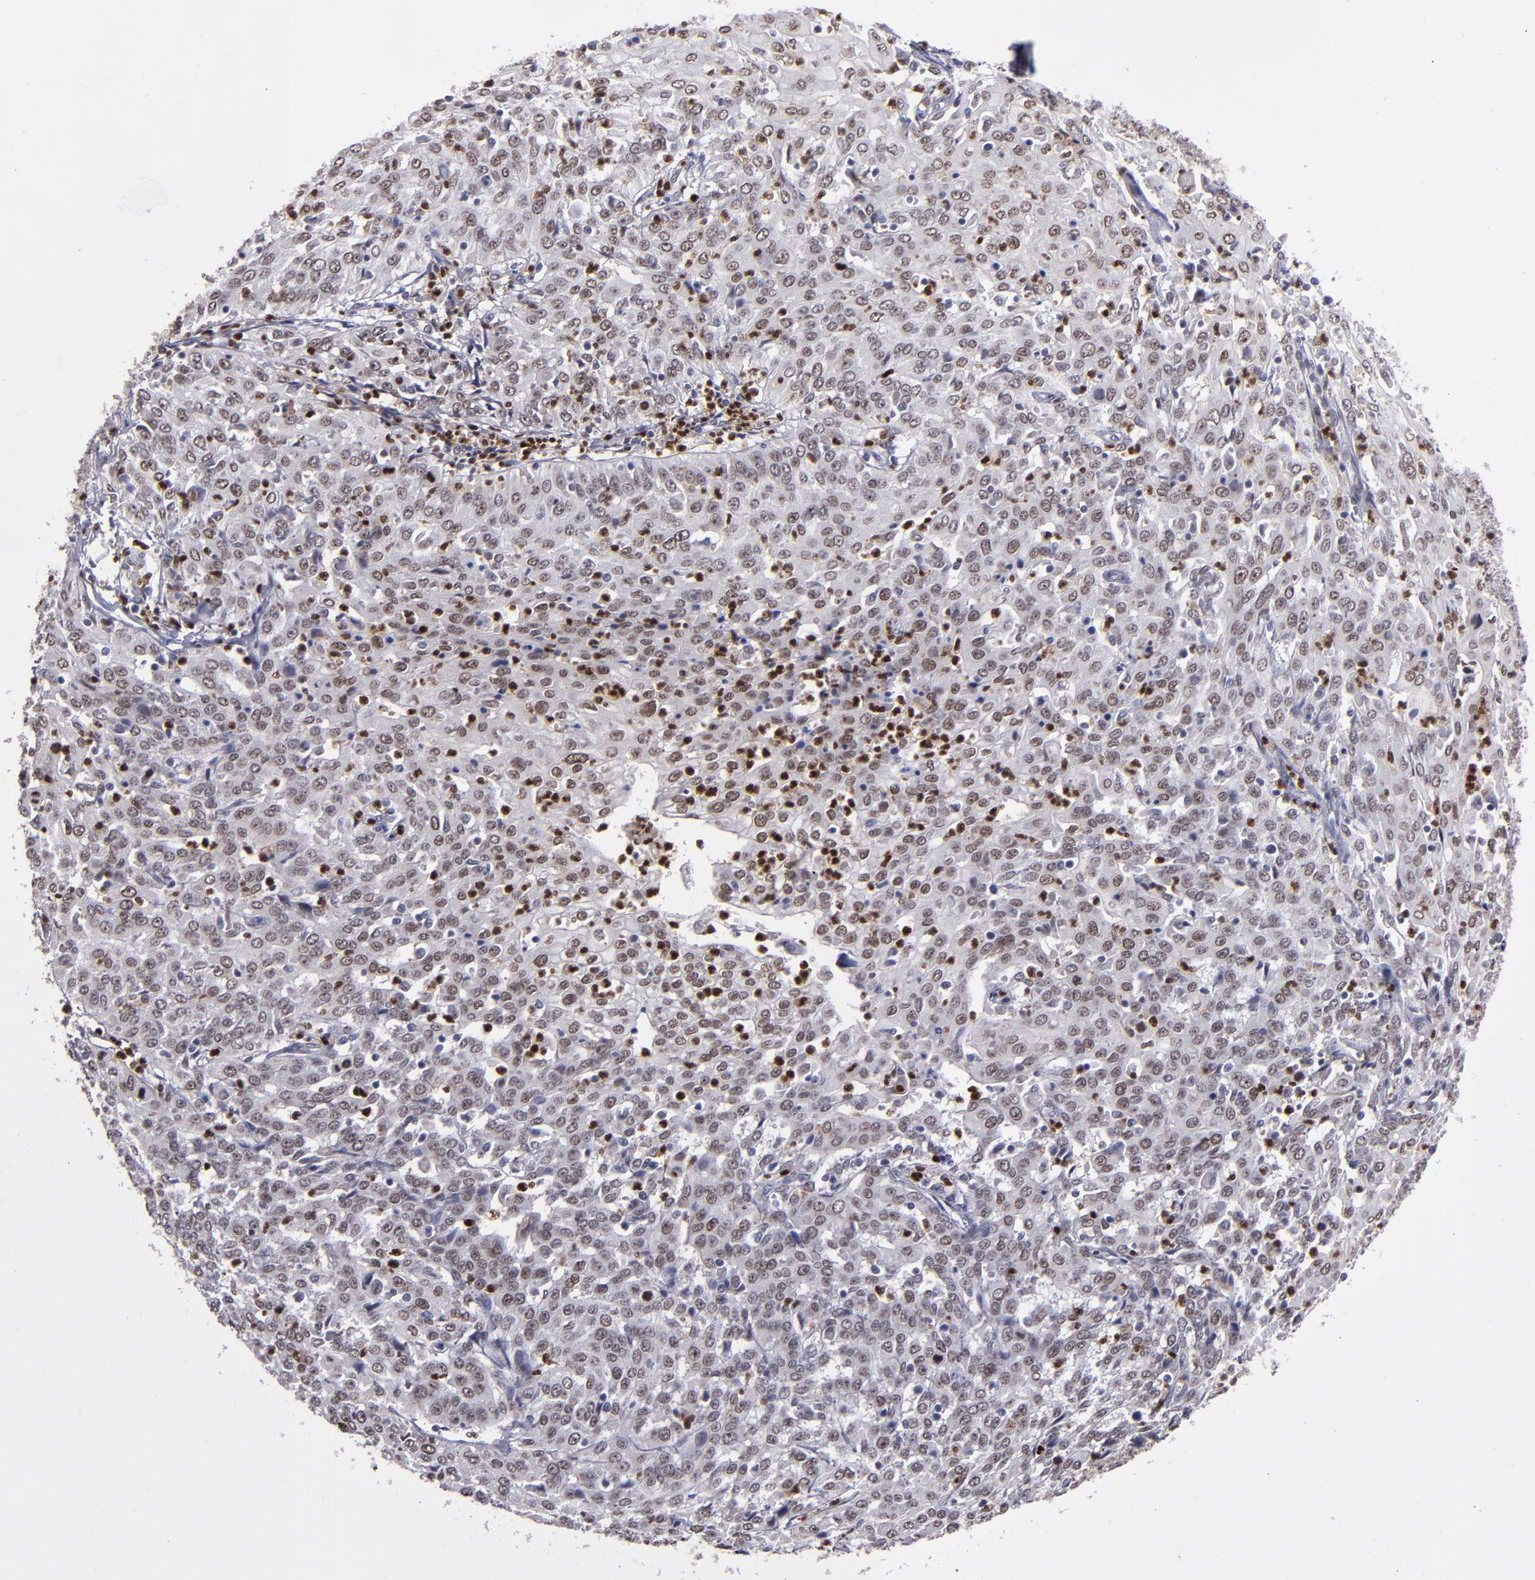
{"staining": {"intensity": "weak", "quantity": "<25%", "location": "nuclear"}, "tissue": "cervical cancer", "cell_type": "Tumor cells", "image_type": "cancer", "snomed": [{"axis": "morphology", "description": "Squamous cell carcinoma, NOS"}, {"axis": "topography", "description": "Cervix"}], "caption": "This is an immunohistochemistry (IHC) micrograph of human cervical cancer. There is no expression in tumor cells.", "gene": "RREB1", "patient": {"sex": "female", "age": 39}}